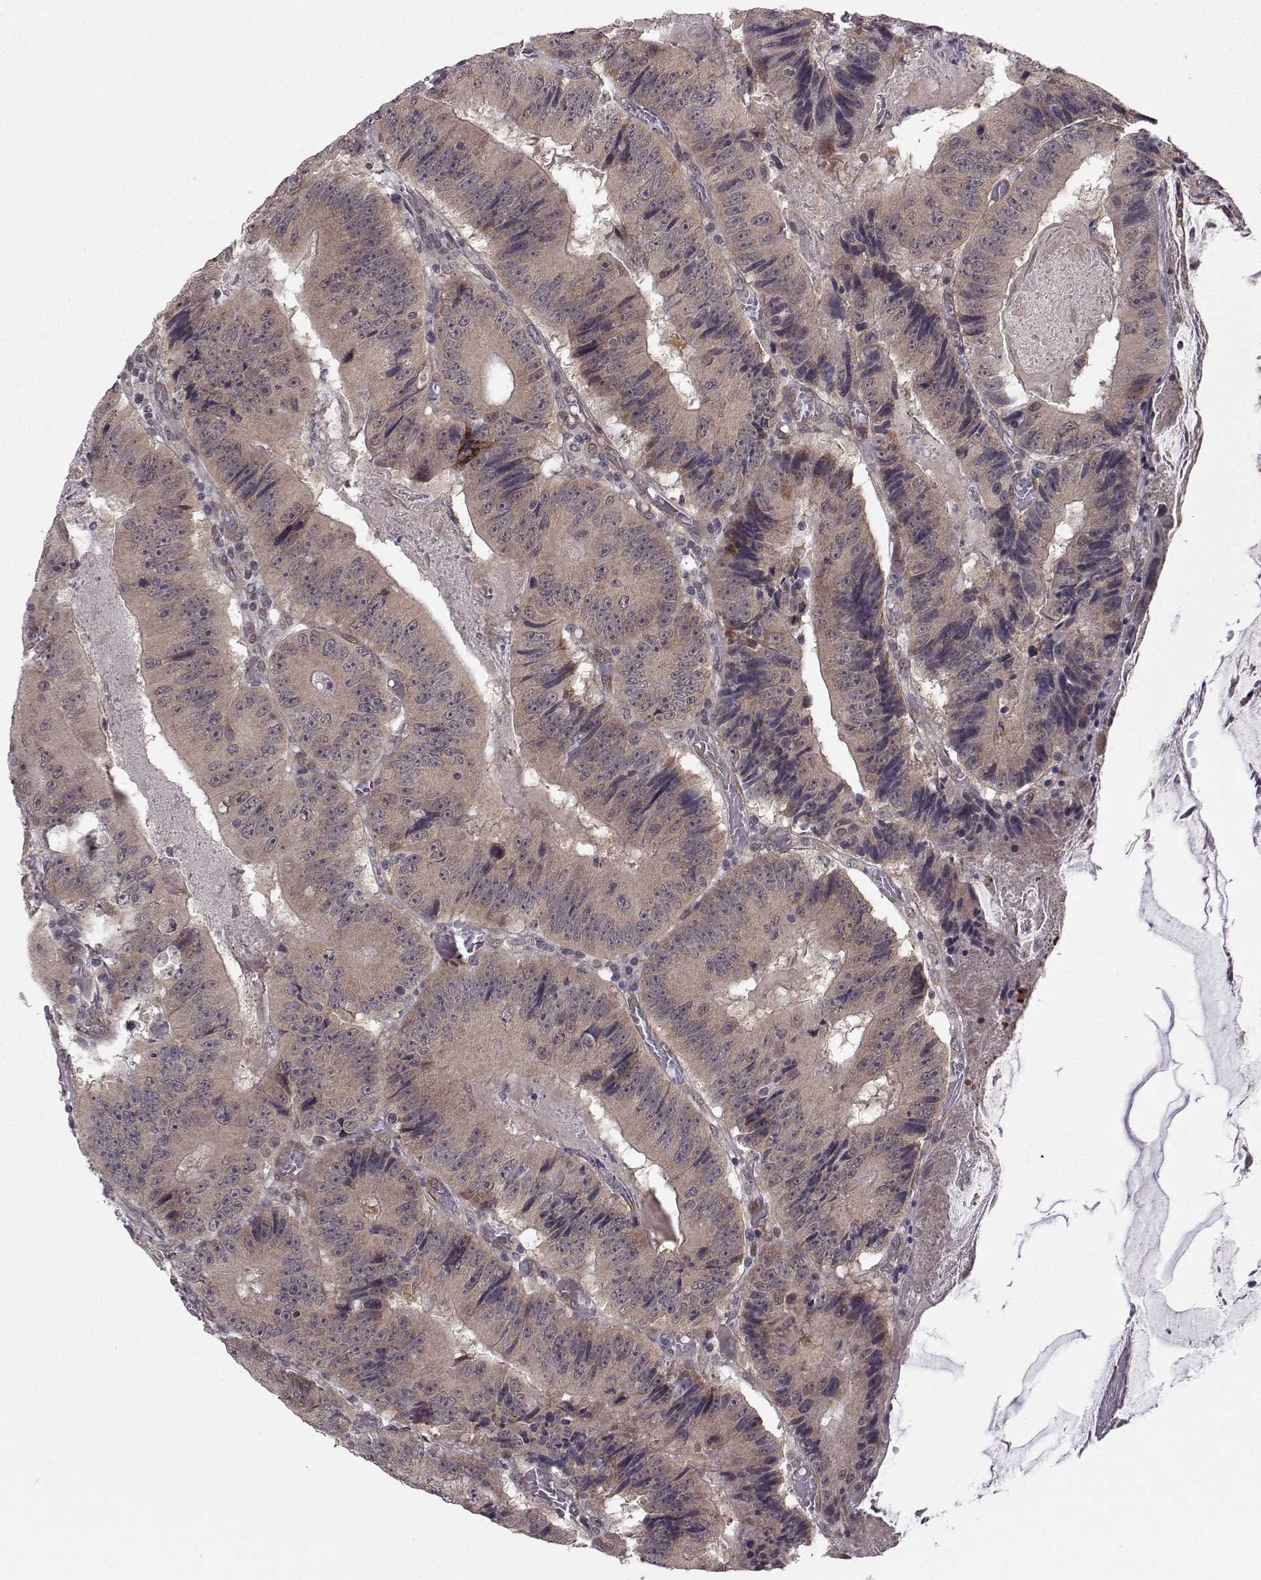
{"staining": {"intensity": "weak", "quantity": ">75%", "location": "cytoplasmic/membranous"}, "tissue": "colorectal cancer", "cell_type": "Tumor cells", "image_type": "cancer", "snomed": [{"axis": "morphology", "description": "Adenocarcinoma, NOS"}, {"axis": "topography", "description": "Colon"}], "caption": "Immunohistochemical staining of colorectal adenocarcinoma demonstrates weak cytoplasmic/membranous protein positivity in about >75% of tumor cells.", "gene": "PKN2", "patient": {"sex": "female", "age": 86}}